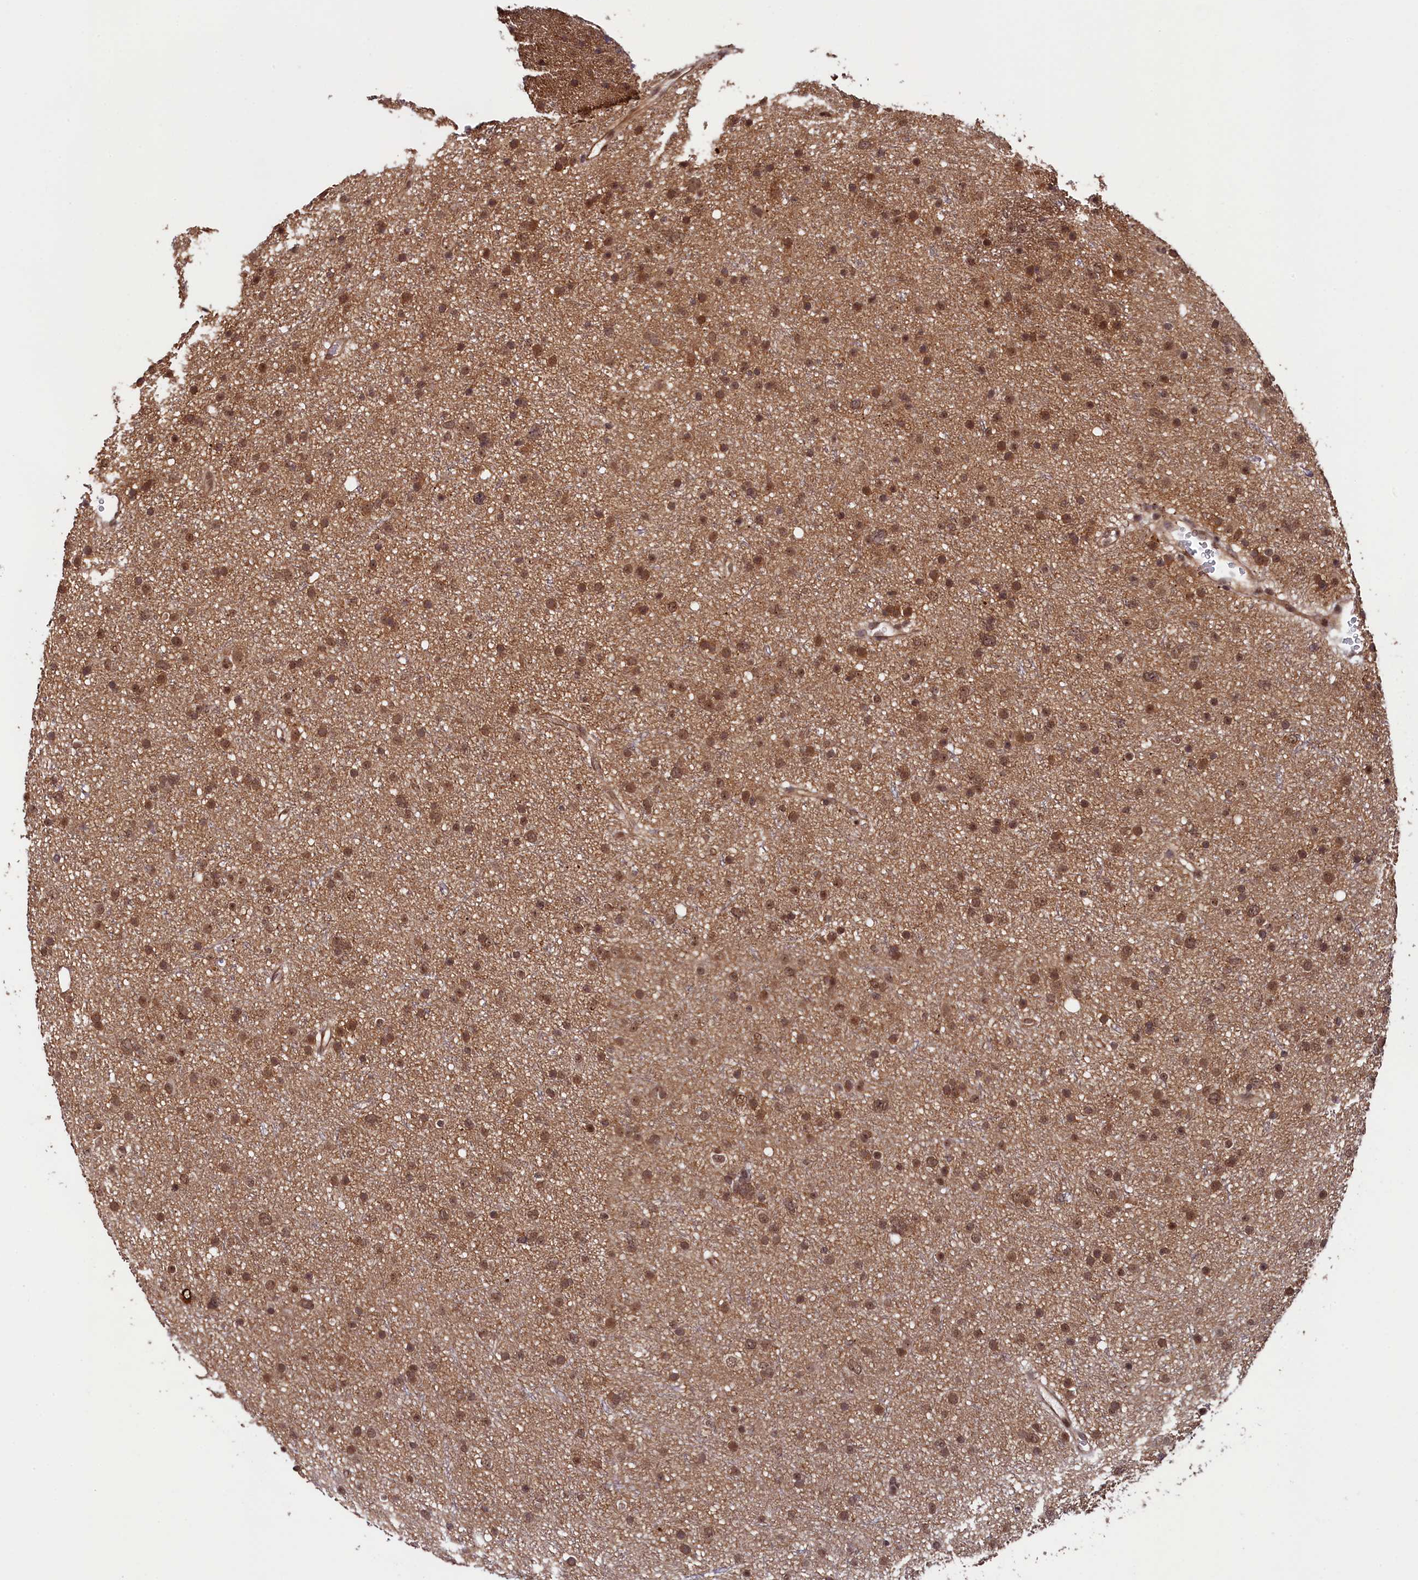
{"staining": {"intensity": "moderate", "quantity": ">75%", "location": "cytoplasmic/membranous,nuclear"}, "tissue": "glioma", "cell_type": "Tumor cells", "image_type": "cancer", "snomed": [{"axis": "morphology", "description": "Glioma, malignant, Low grade"}, {"axis": "topography", "description": "Cerebral cortex"}], "caption": "IHC photomicrograph of malignant low-grade glioma stained for a protein (brown), which exhibits medium levels of moderate cytoplasmic/membranous and nuclear staining in about >75% of tumor cells.", "gene": "LEO1", "patient": {"sex": "female", "age": 39}}